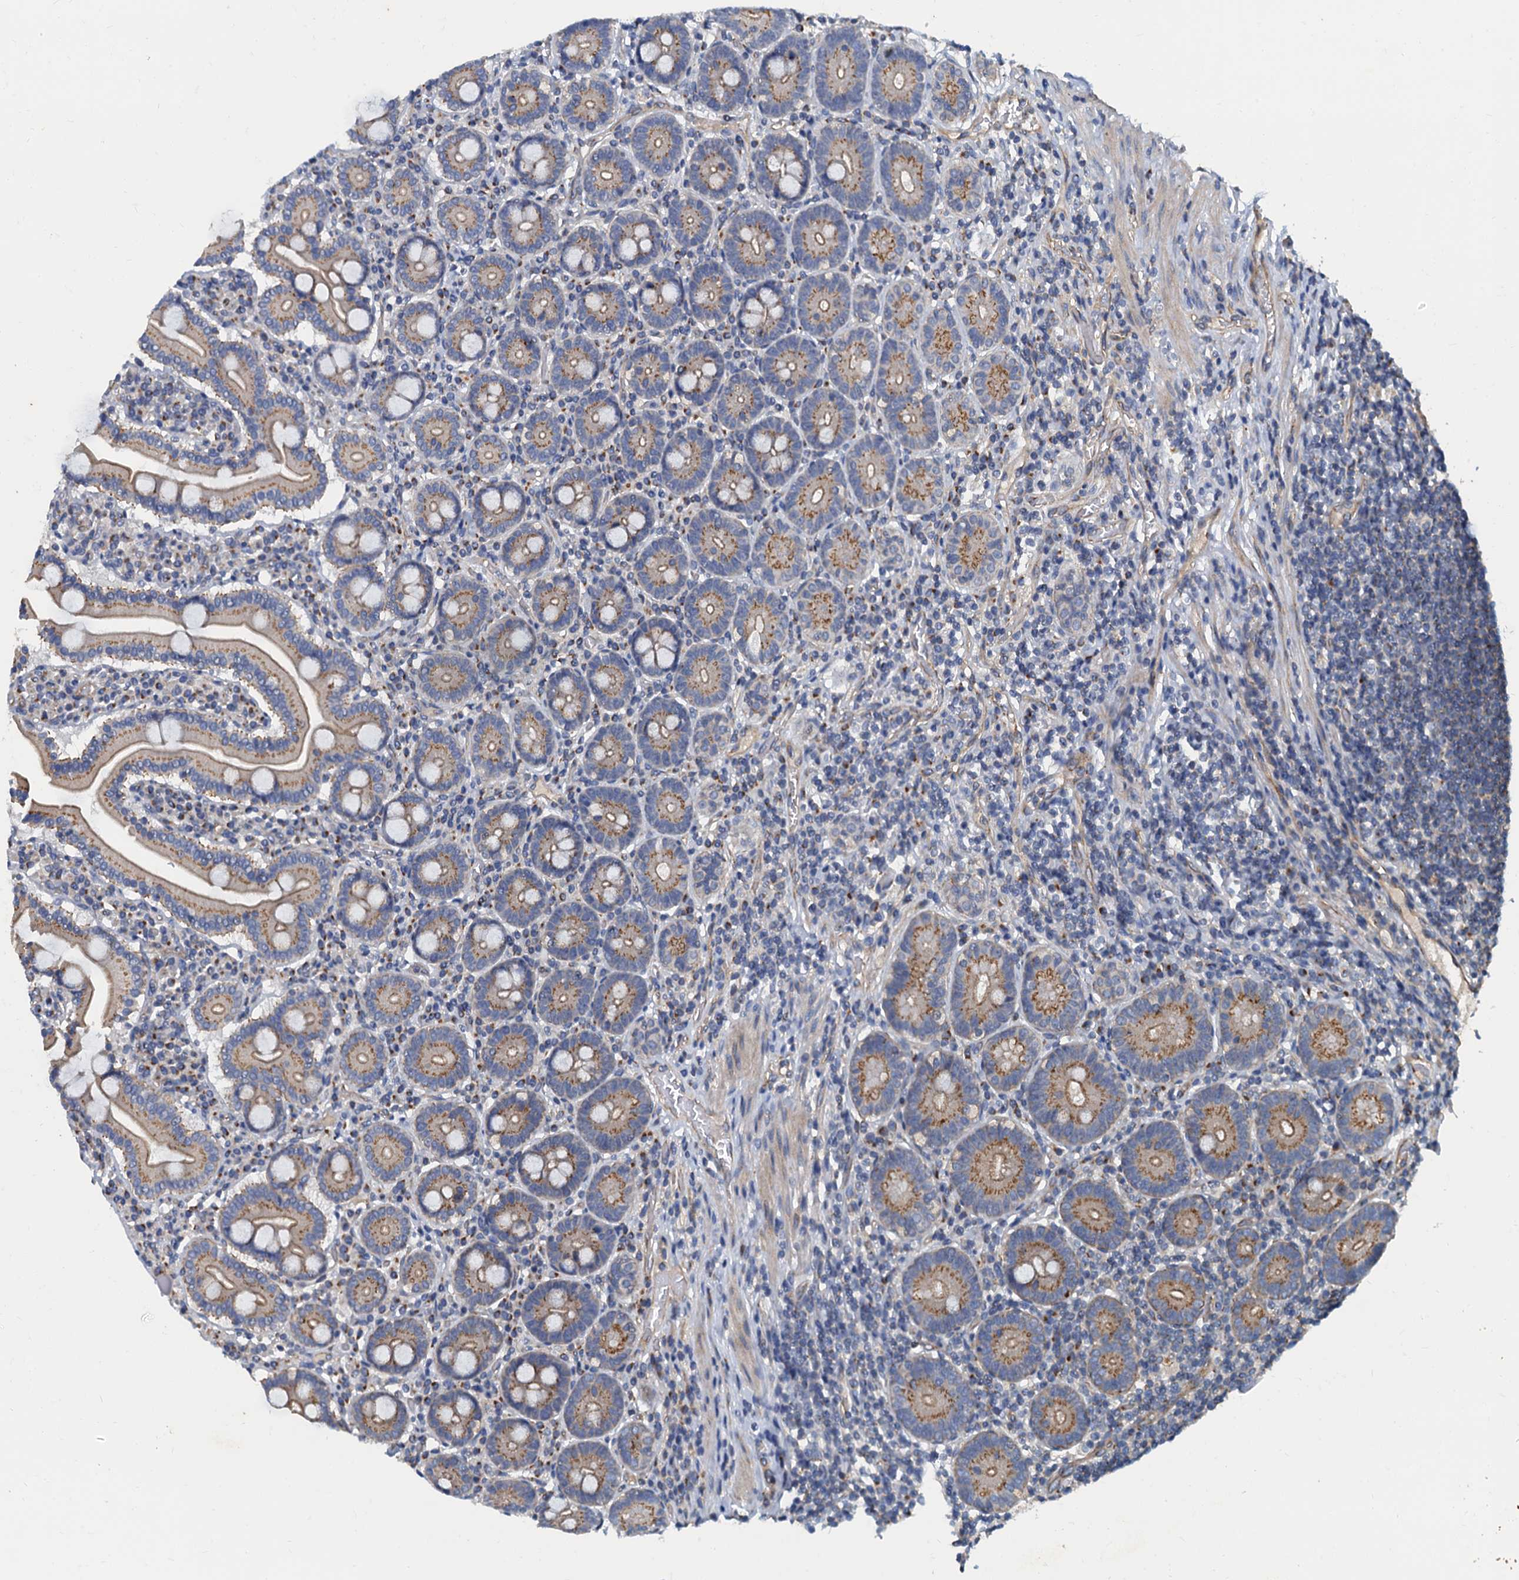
{"staining": {"intensity": "moderate", "quantity": "25%-75%", "location": "cytoplasmic/membranous"}, "tissue": "duodenum", "cell_type": "Glandular cells", "image_type": "normal", "snomed": [{"axis": "morphology", "description": "Normal tissue, NOS"}, {"axis": "topography", "description": "Duodenum"}], "caption": "Glandular cells show medium levels of moderate cytoplasmic/membranous staining in about 25%-75% of cells in unremarkable duodenum. (Stains: DAB in brown, nuclei in blue, Microscopy: brightfield microscopy at high magnification).", "gene": "NGRN", "patient": {"sex": "male", "age": 55}}